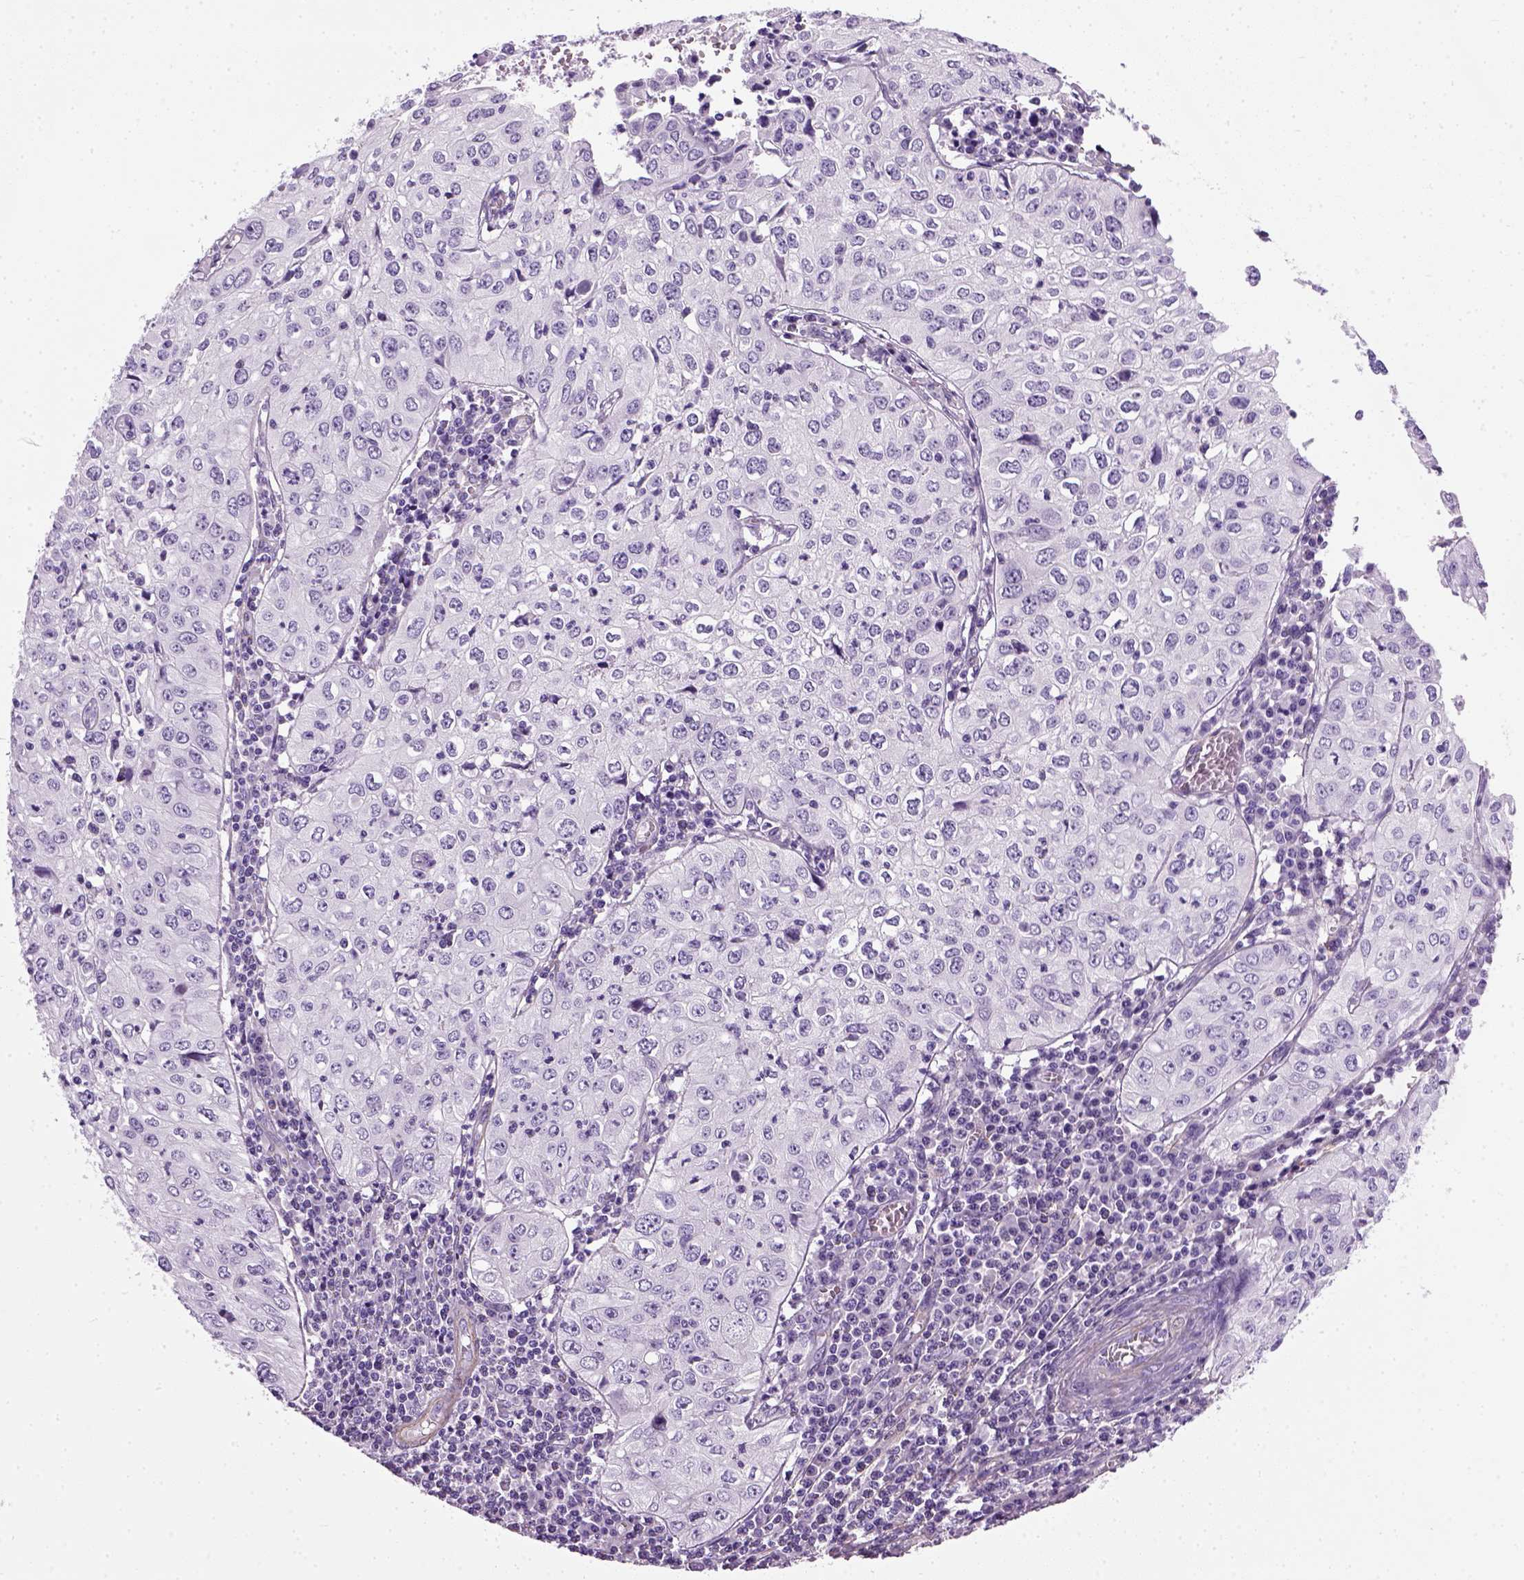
{"staining": {"intensity": "negative", "quantity": "none", "location": "none"}, "tissue": "cervical cancer", "cell_type": "Tumor cells", "image_type": "cancer", "snomed": [{"axis": "morphology", "description": "Squamous cell carcinoma, NOS"}, {"axis": "topography", "description": "Cervix"}], "caption": "This is a photomicrograph of immunohistochemistry (IHC) staining of squamous cell carcinoma (cervical), which shows no expression in tumor cells.", "gene": "FAM161A", "patient": {"sex": "female", "age": 24}}